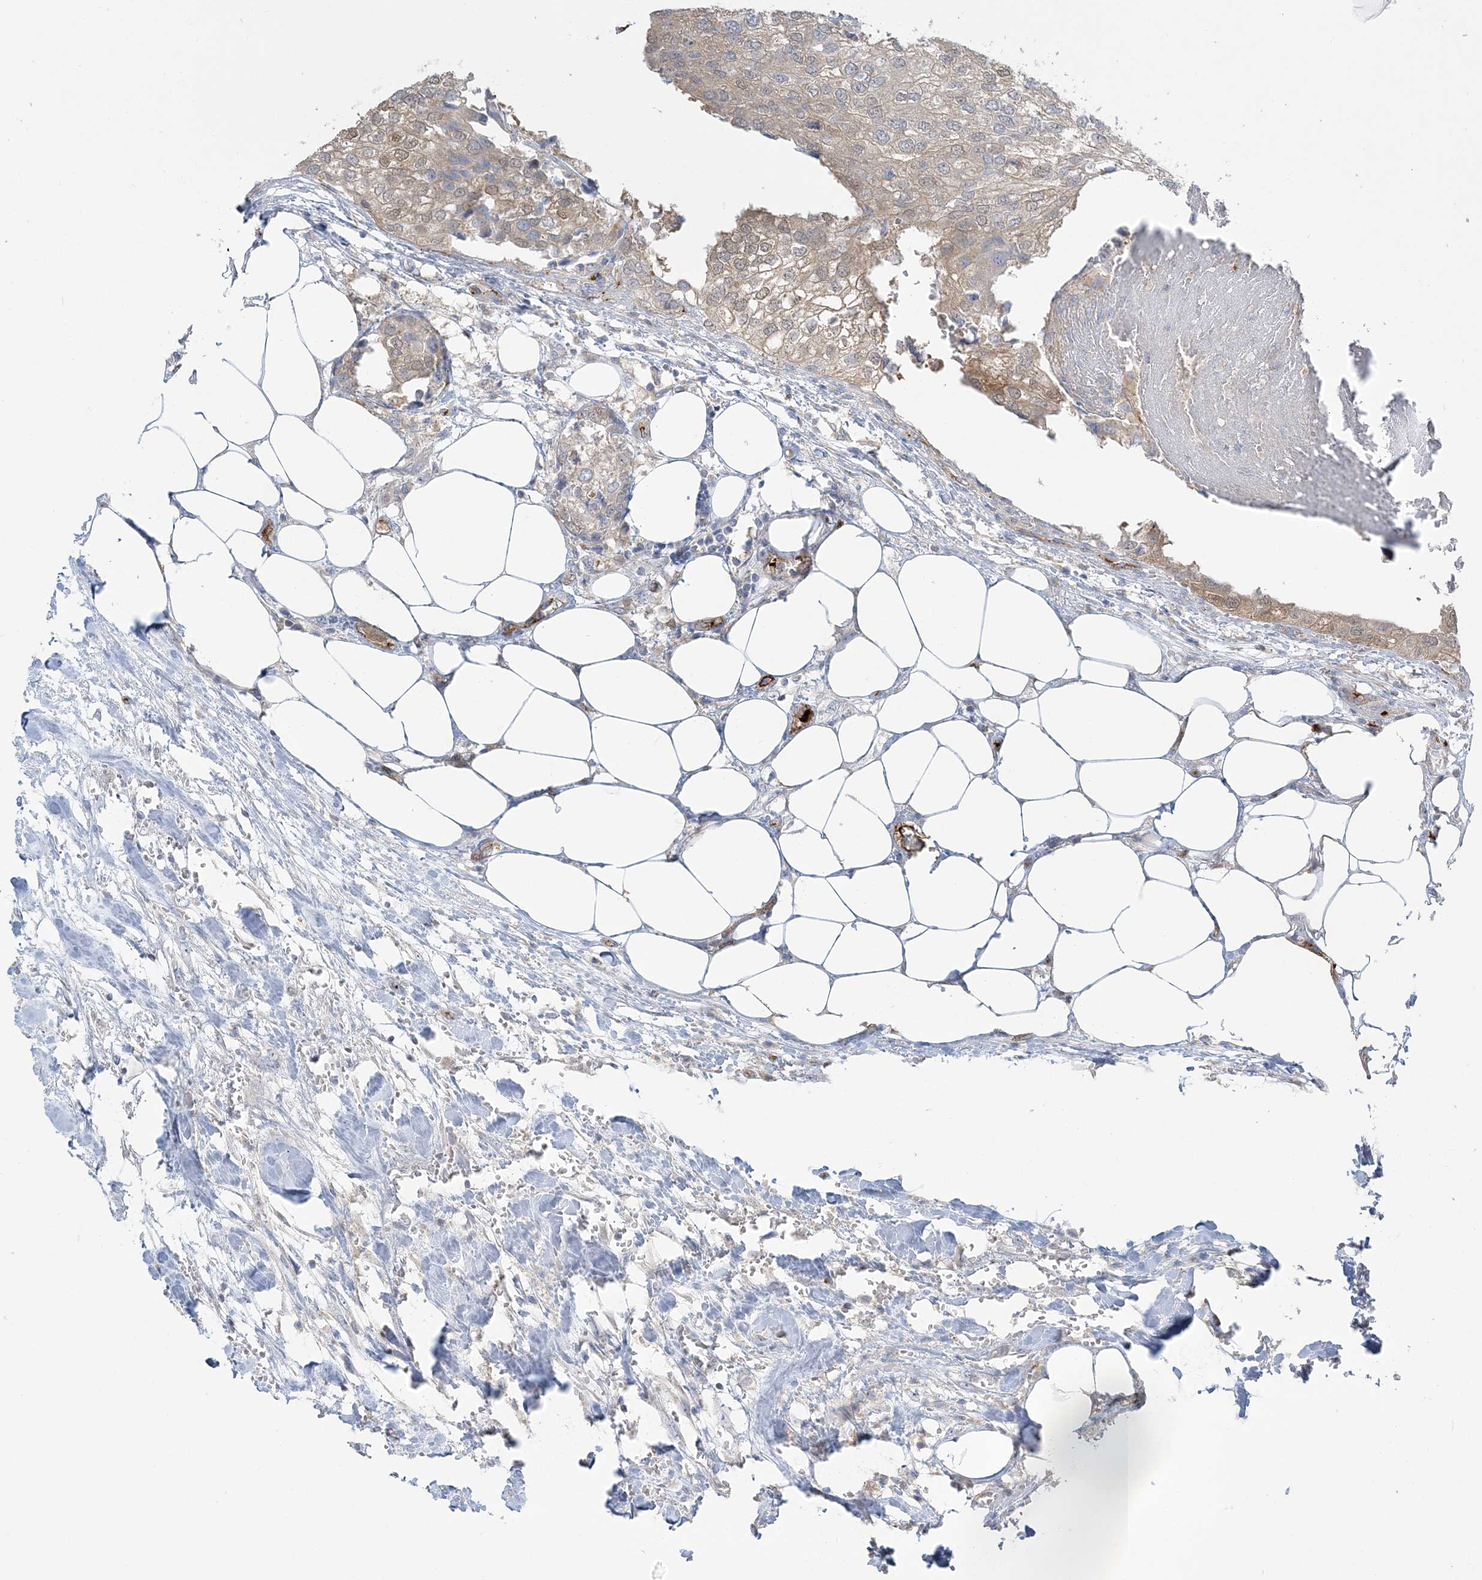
{"staining": {"intensity": "weak", "quantity": "25%-75%", "location": "cytoplasmic/membranous,nuclear"}, "tissue": "urothelial cancer", "cell_type": "Tumor cells", "image_type": "cancer", "snomed": [{"axis": "morphology", "description": "Urothelial carcinoma, High grade"}, {"axis": "topography", "description": "Urinary bladder"}], "caption": "The photomicrograph reveals staining of urothelial cancer, revealing weak cytoplasmic/membranous and nuclear protein staining (brown color) within tumor cells.", "gene": "INPP1", "patient": {"sex": "male", "age": 64}}